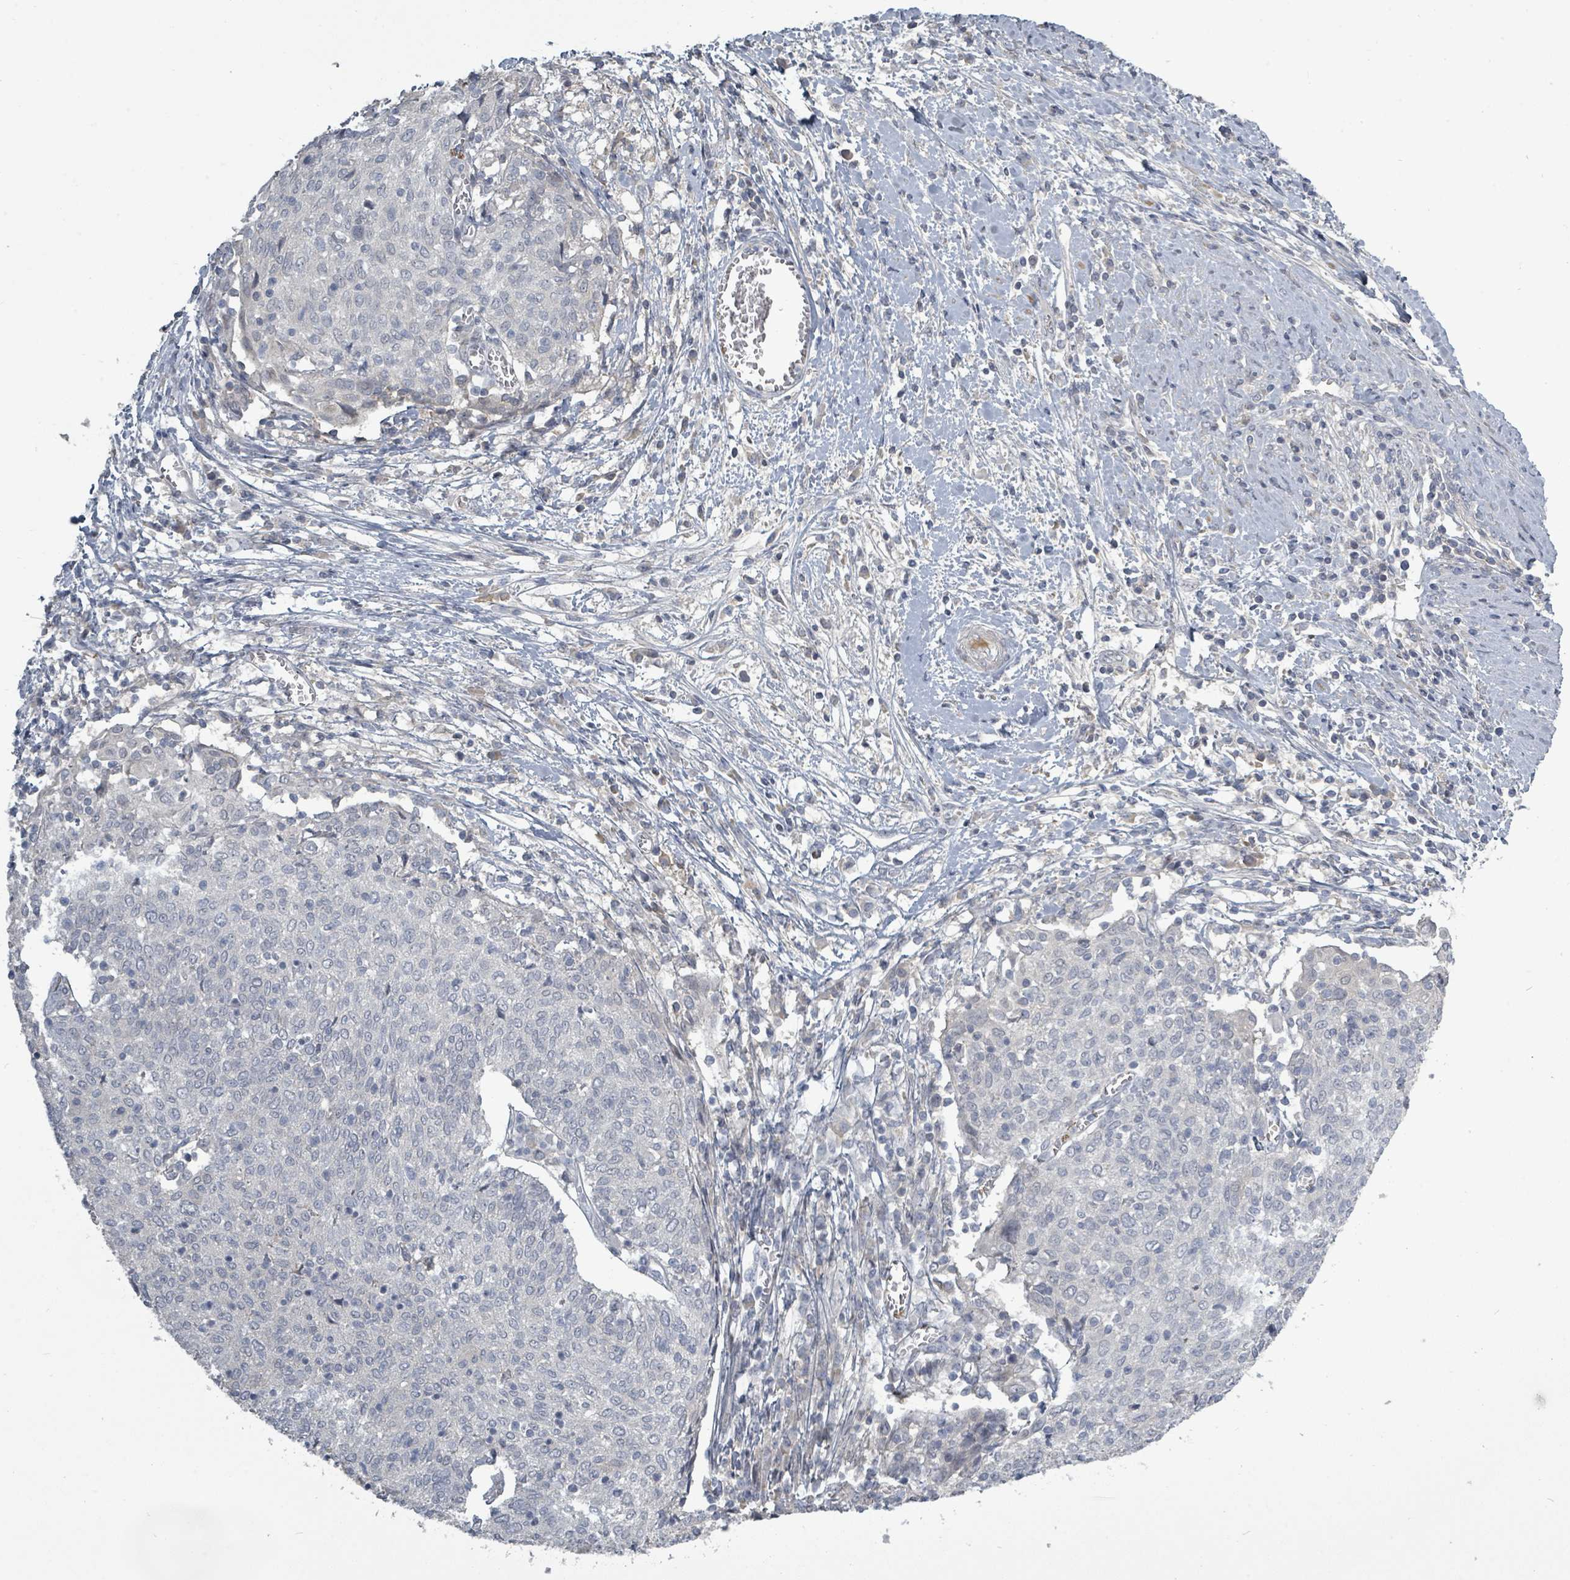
{"staining": {"intensity": "negative", "quantity": "none", "location": "none"}, "tissue": "cervical cancer", "cell_type": "Tumor cells", "image_type": "cancer", "snomed": [{"axis": "morphology", "description": "Squamous cell carcinoma, NOS"}, {"axis": "topography", "description": "Cervix"}], "caption": "This is an immunohistochemistry histopathology image of cervical cancer (squamous cell carcinoma). There is no staining in tumor cells.", "gene": "LEFTY2", "patient": {"sex": "female", "age": 52}}